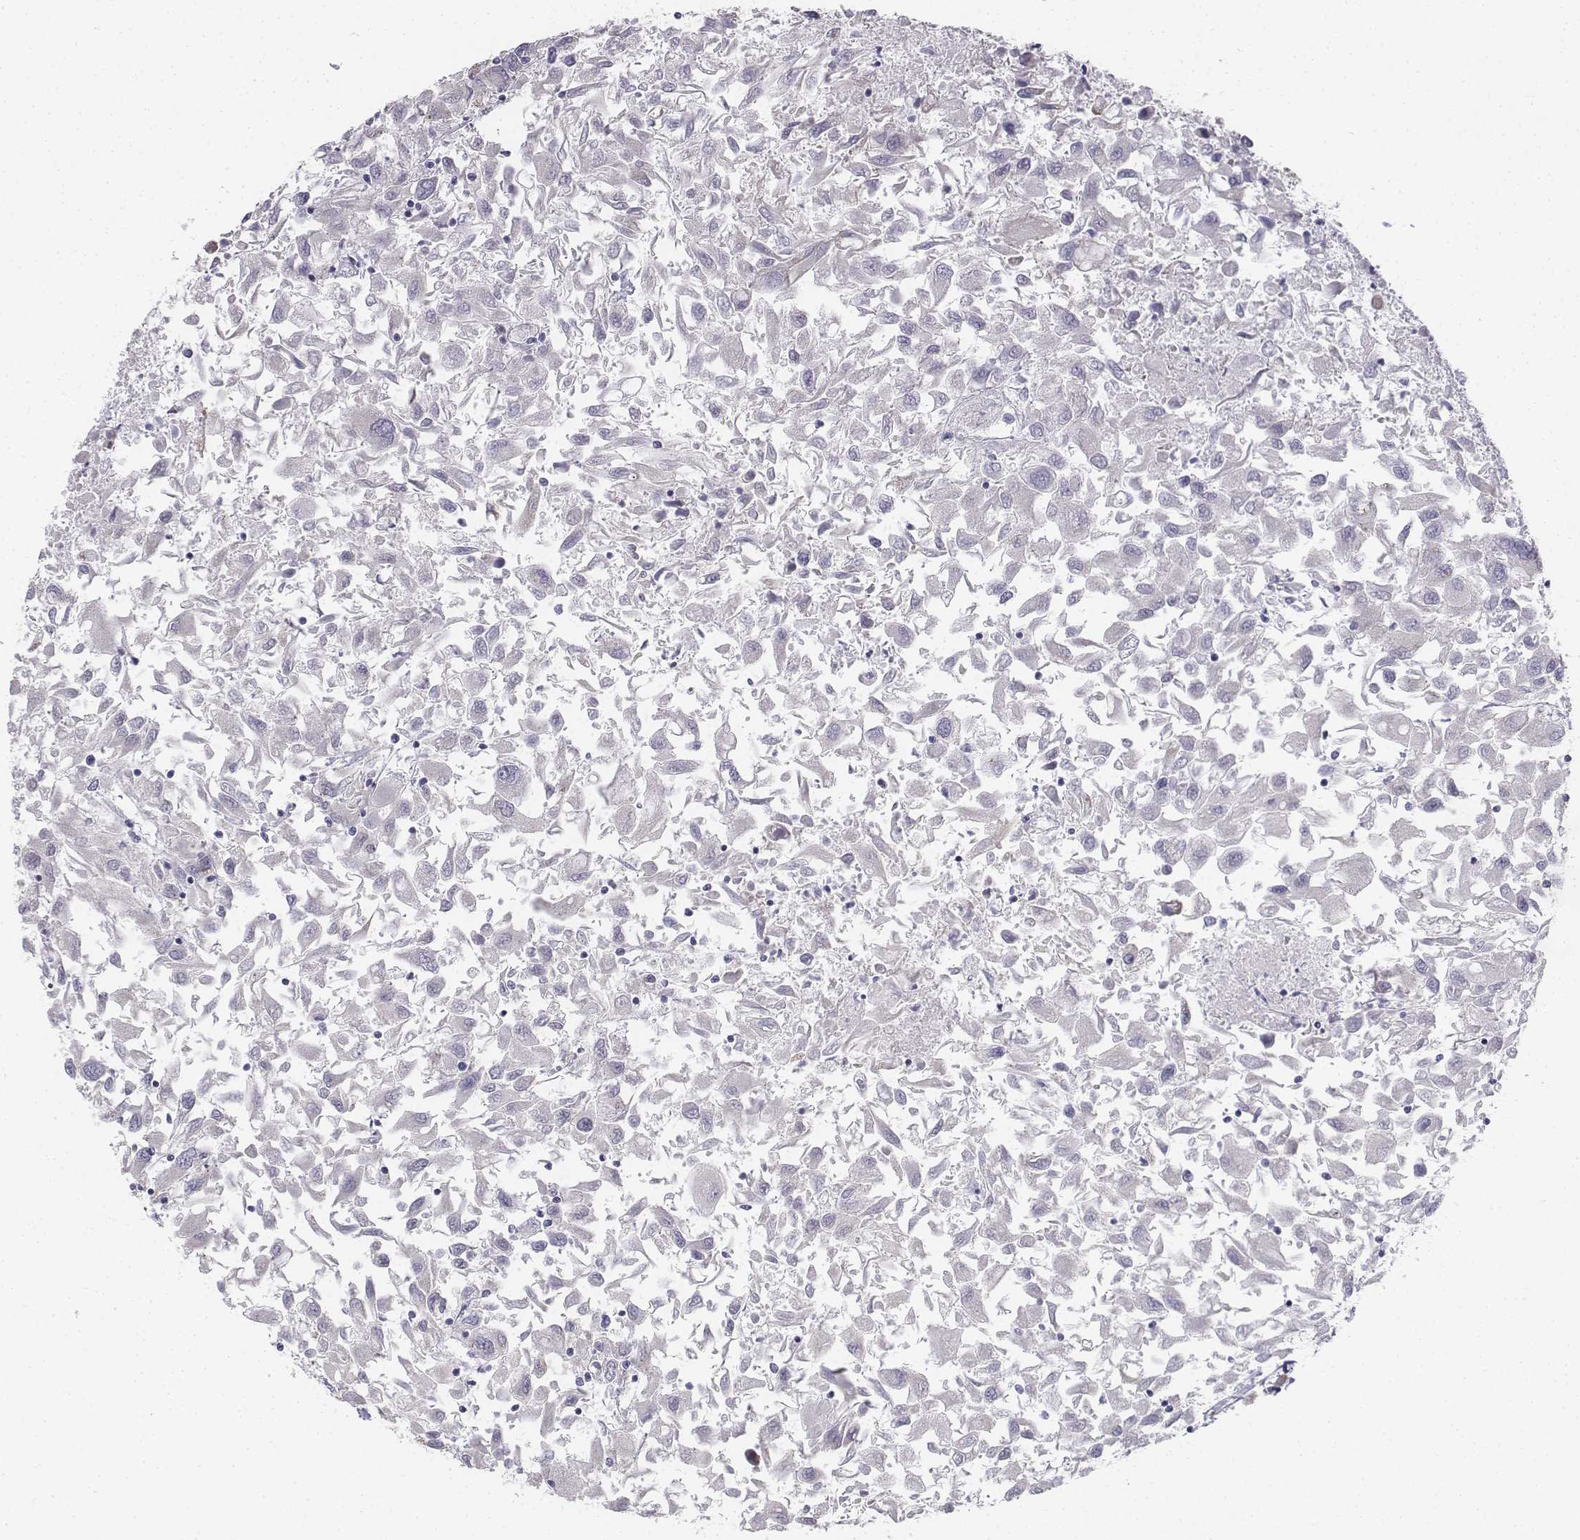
{"staining": {"intensity": "negative", "quantity": "none", "location": "none"}, "tissue": "renal cancer", "cell_type": "Tumor cells", "image_type": "cancer", "snomed": [{"axis": "morphology", "description": "Adenocarcinoma, NOS"}, {"axis": "topography", "description": "Kidney"}], "caption": "Immunohistochemical staining of adenocarcinoma (renal) shows no significant staining in tumor cells.", "gene": "PENK", "patient": {"sex": "female", "age": 76}}